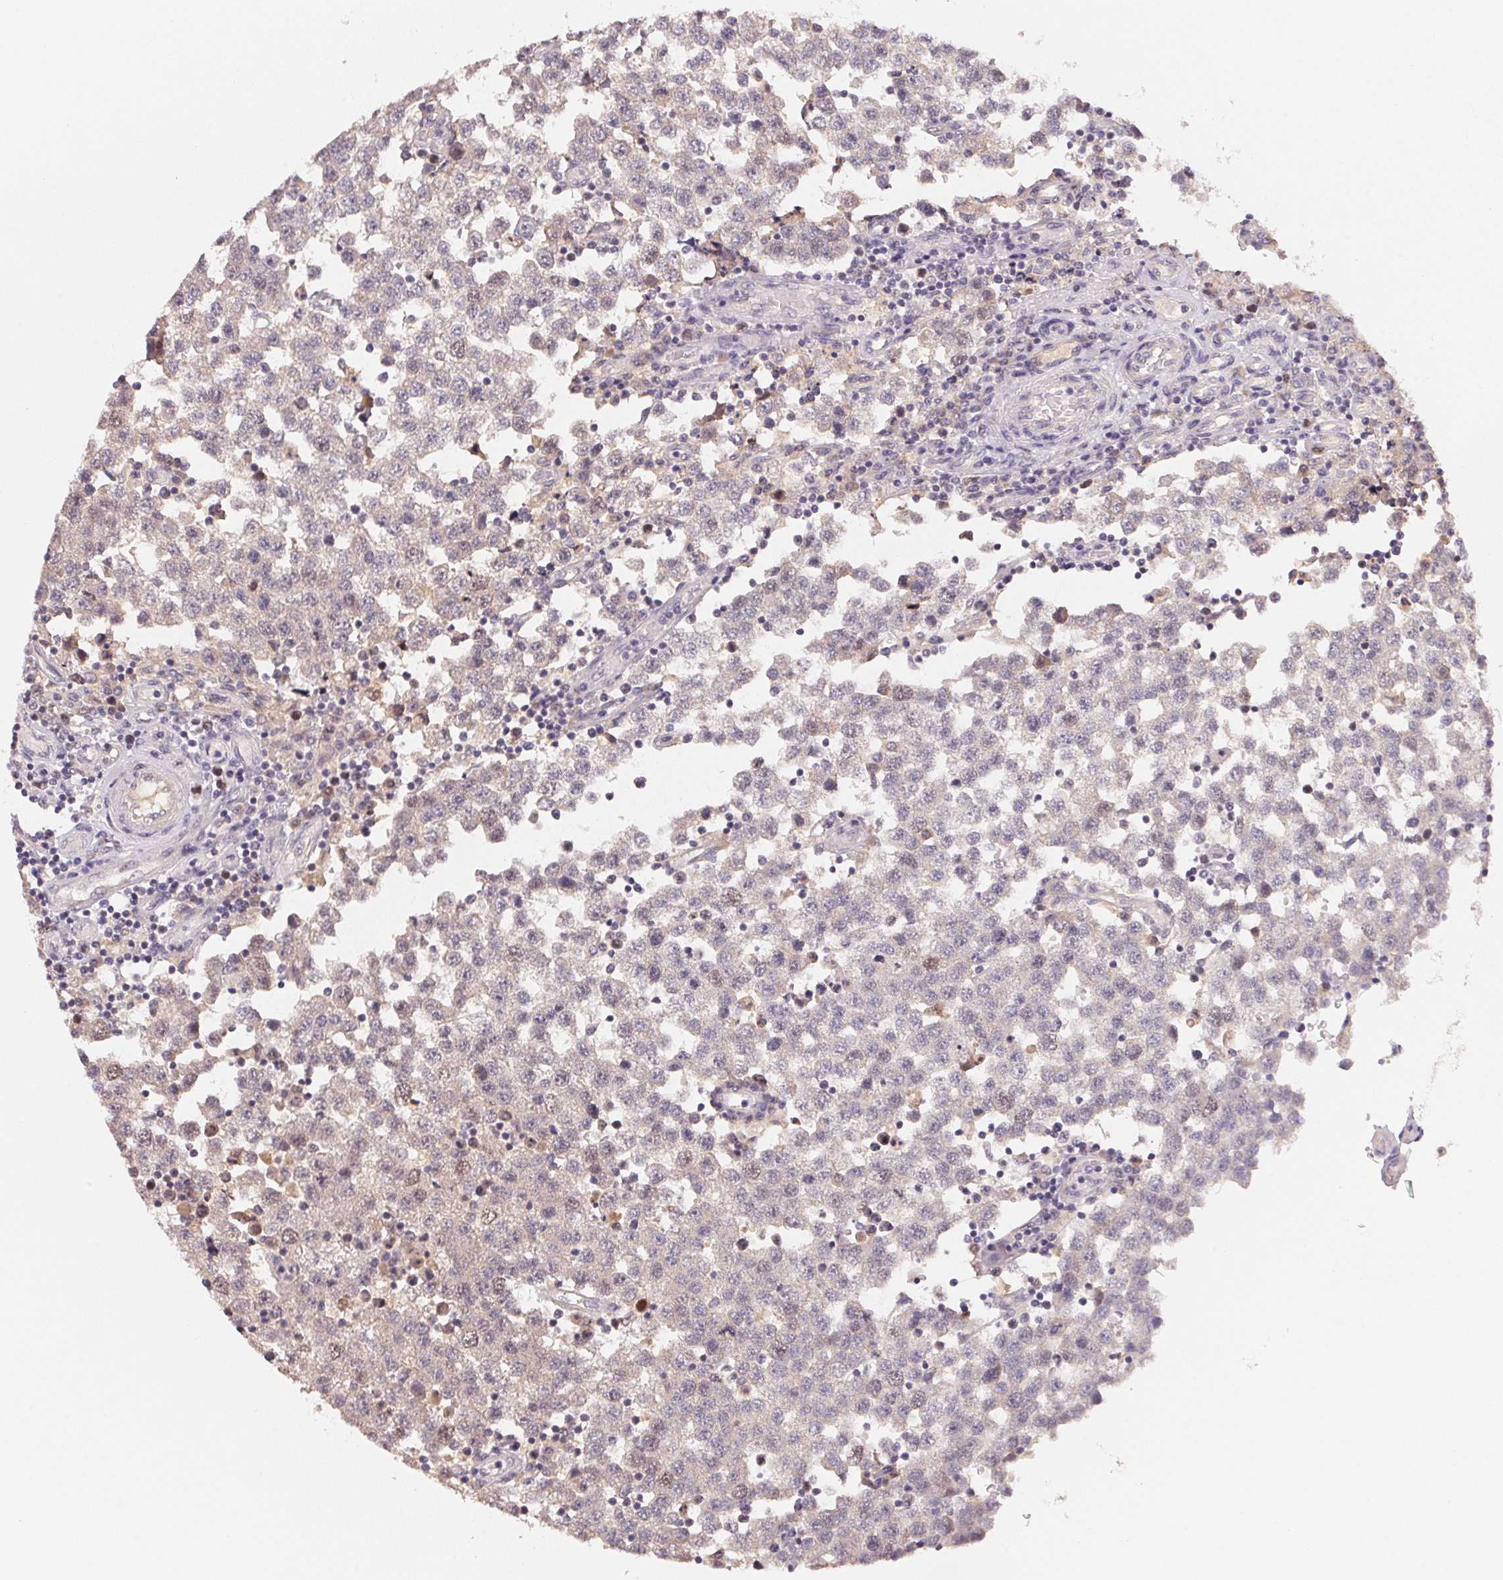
{"staining": {"intensity": "weak", "quantity": "<25%", "location": "nuclear"}, "tissue": "testis cancer", "cell_type": "Tumor cells", "image_type": "cancer", "snomed": [{"axis": "morphology", "description": "Seminoma, NOS"}, {"axis": "topography", "description": "Testis"}], "caption": "An image of testis cancer (seminoma) stained for a protein demonstrates no brown staining in tumor cells.", "gene": "KIFC1", "patient": {"sex": "male", "age": 34}}